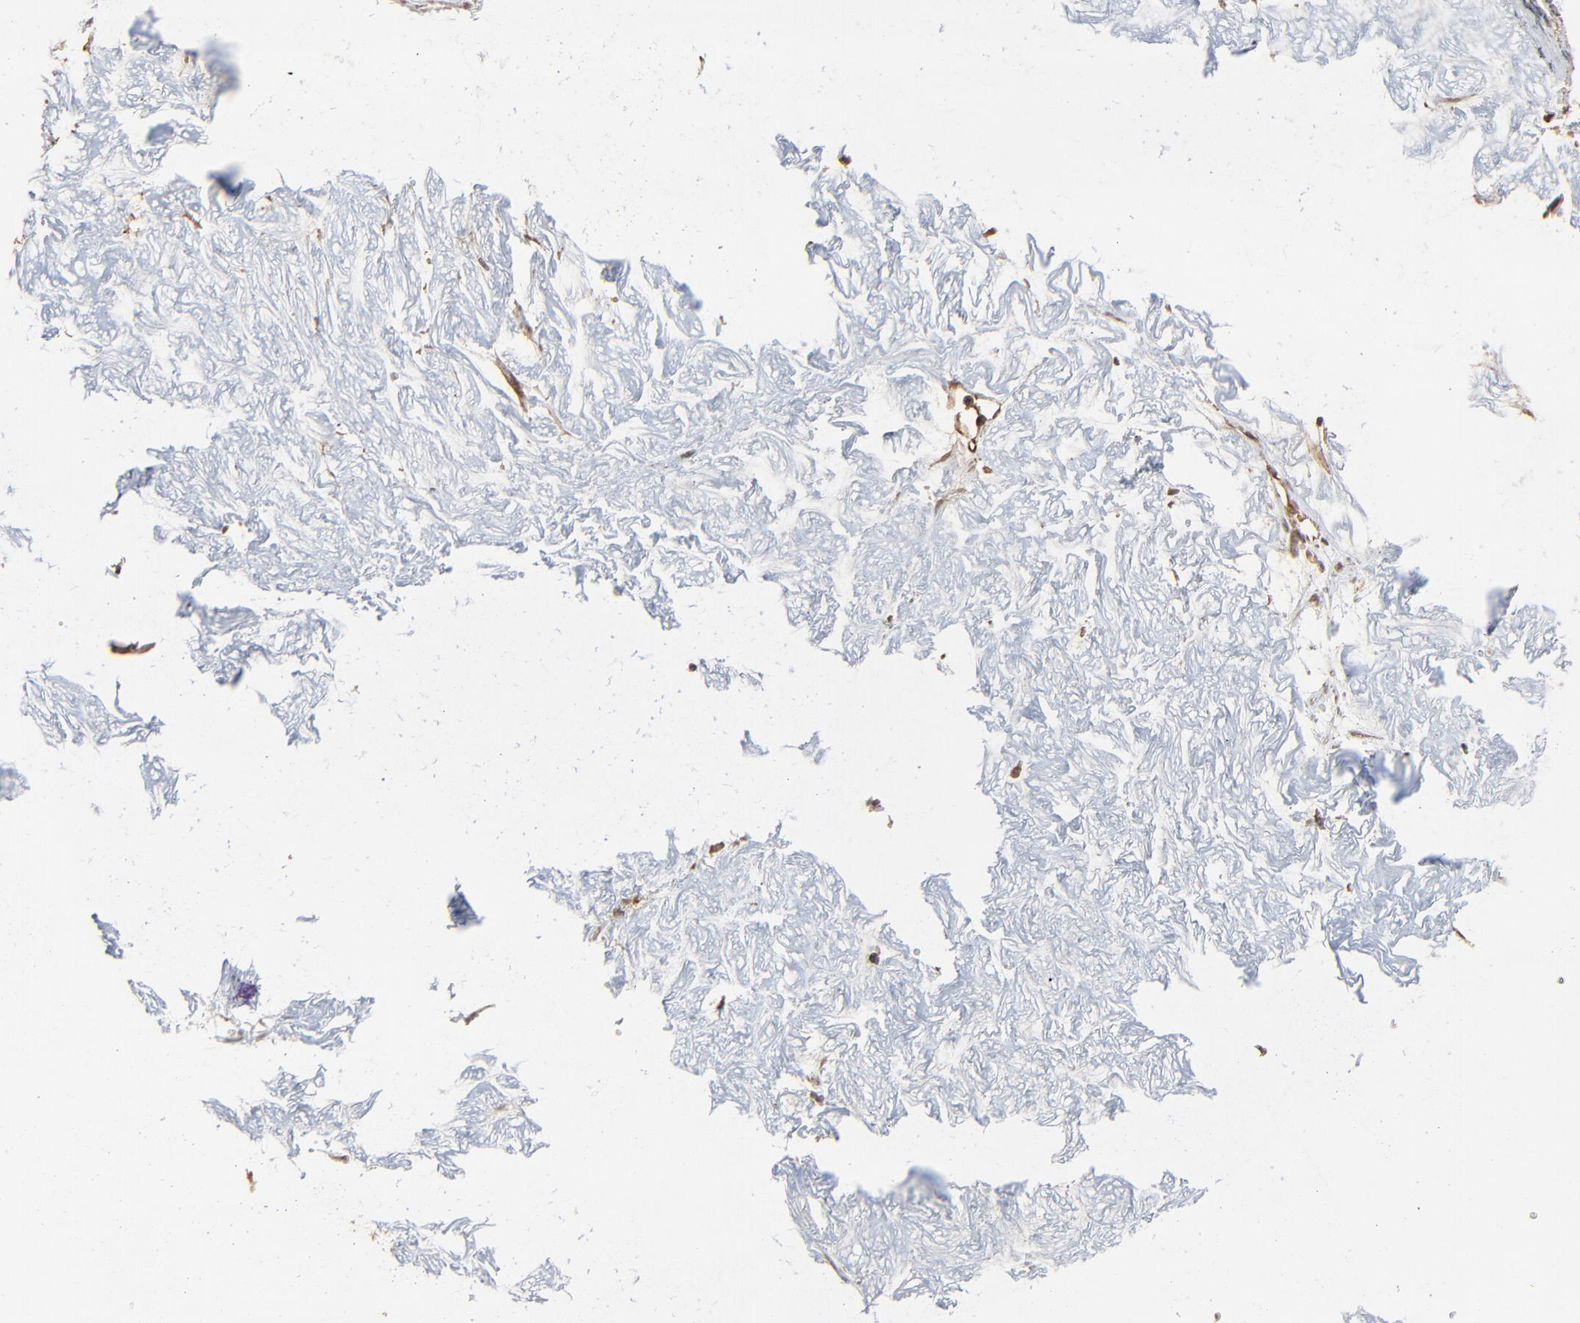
{"staining": {"intensity": "strong", "quantity": ">75%", "location": "cytoplasmic/membranous,nuclear"}, "tissue": "ovarian cancer", "cell_type": "Tumor cells", "image_type": "cancer", "snomed": [{"axis": "morphology", "description": "Carcinoma, endometroid"}, {"axis": "topography", "description": "Ovary"}], "caption": "Protein expression analysis of human ovarian cancer (endometroid carcinoma) reveals strong cytoplasmic/membranous and nuclear staining in about >75% of tumor cells.", "gene": "FAM227A", "patient": {"sex": "female", "age": 85}}